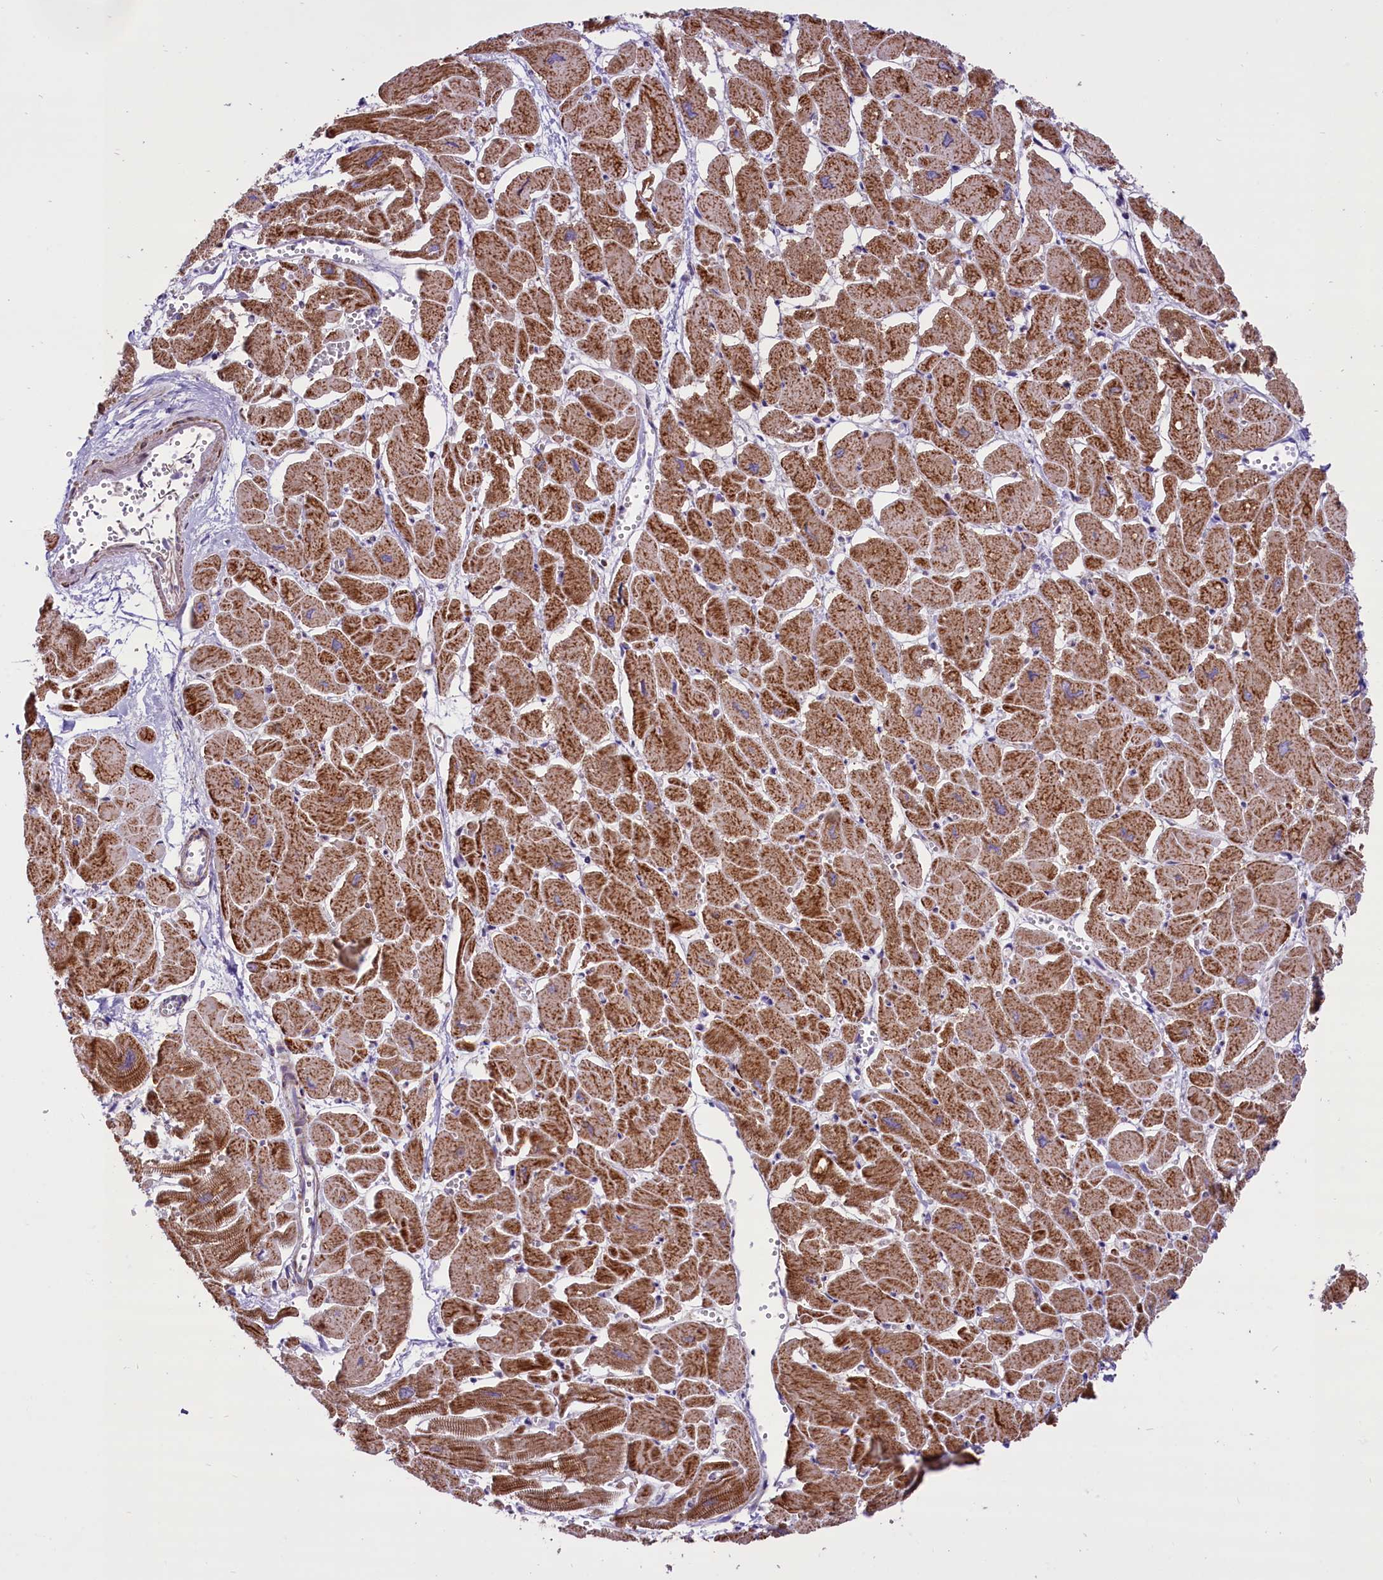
{"staining": {"intensity": "strong", "quantity": ">75%", "location": "cytoplasmic/membranous"}, "tissue": "heart muscle", "cell_type": "Cardiomyocytes", "image_type": "normal", "snomed": [{"axis": "morphology", "description": "Normal tissue, NOS"}, {"axis": "topography", "description": "Heart"}], "caption": "A high-resolution photomicrograph shows immunohistochemistry (IHC) staining of normal heart muscle, which reveals strong cytoplasmic/membranous positivity in about >75% of cardiomyocytes. (DAB IHC with brightfield microscopy, high magnification).", "gene": "PTPRU", "patient": {"sex": "male", "age": 54}}